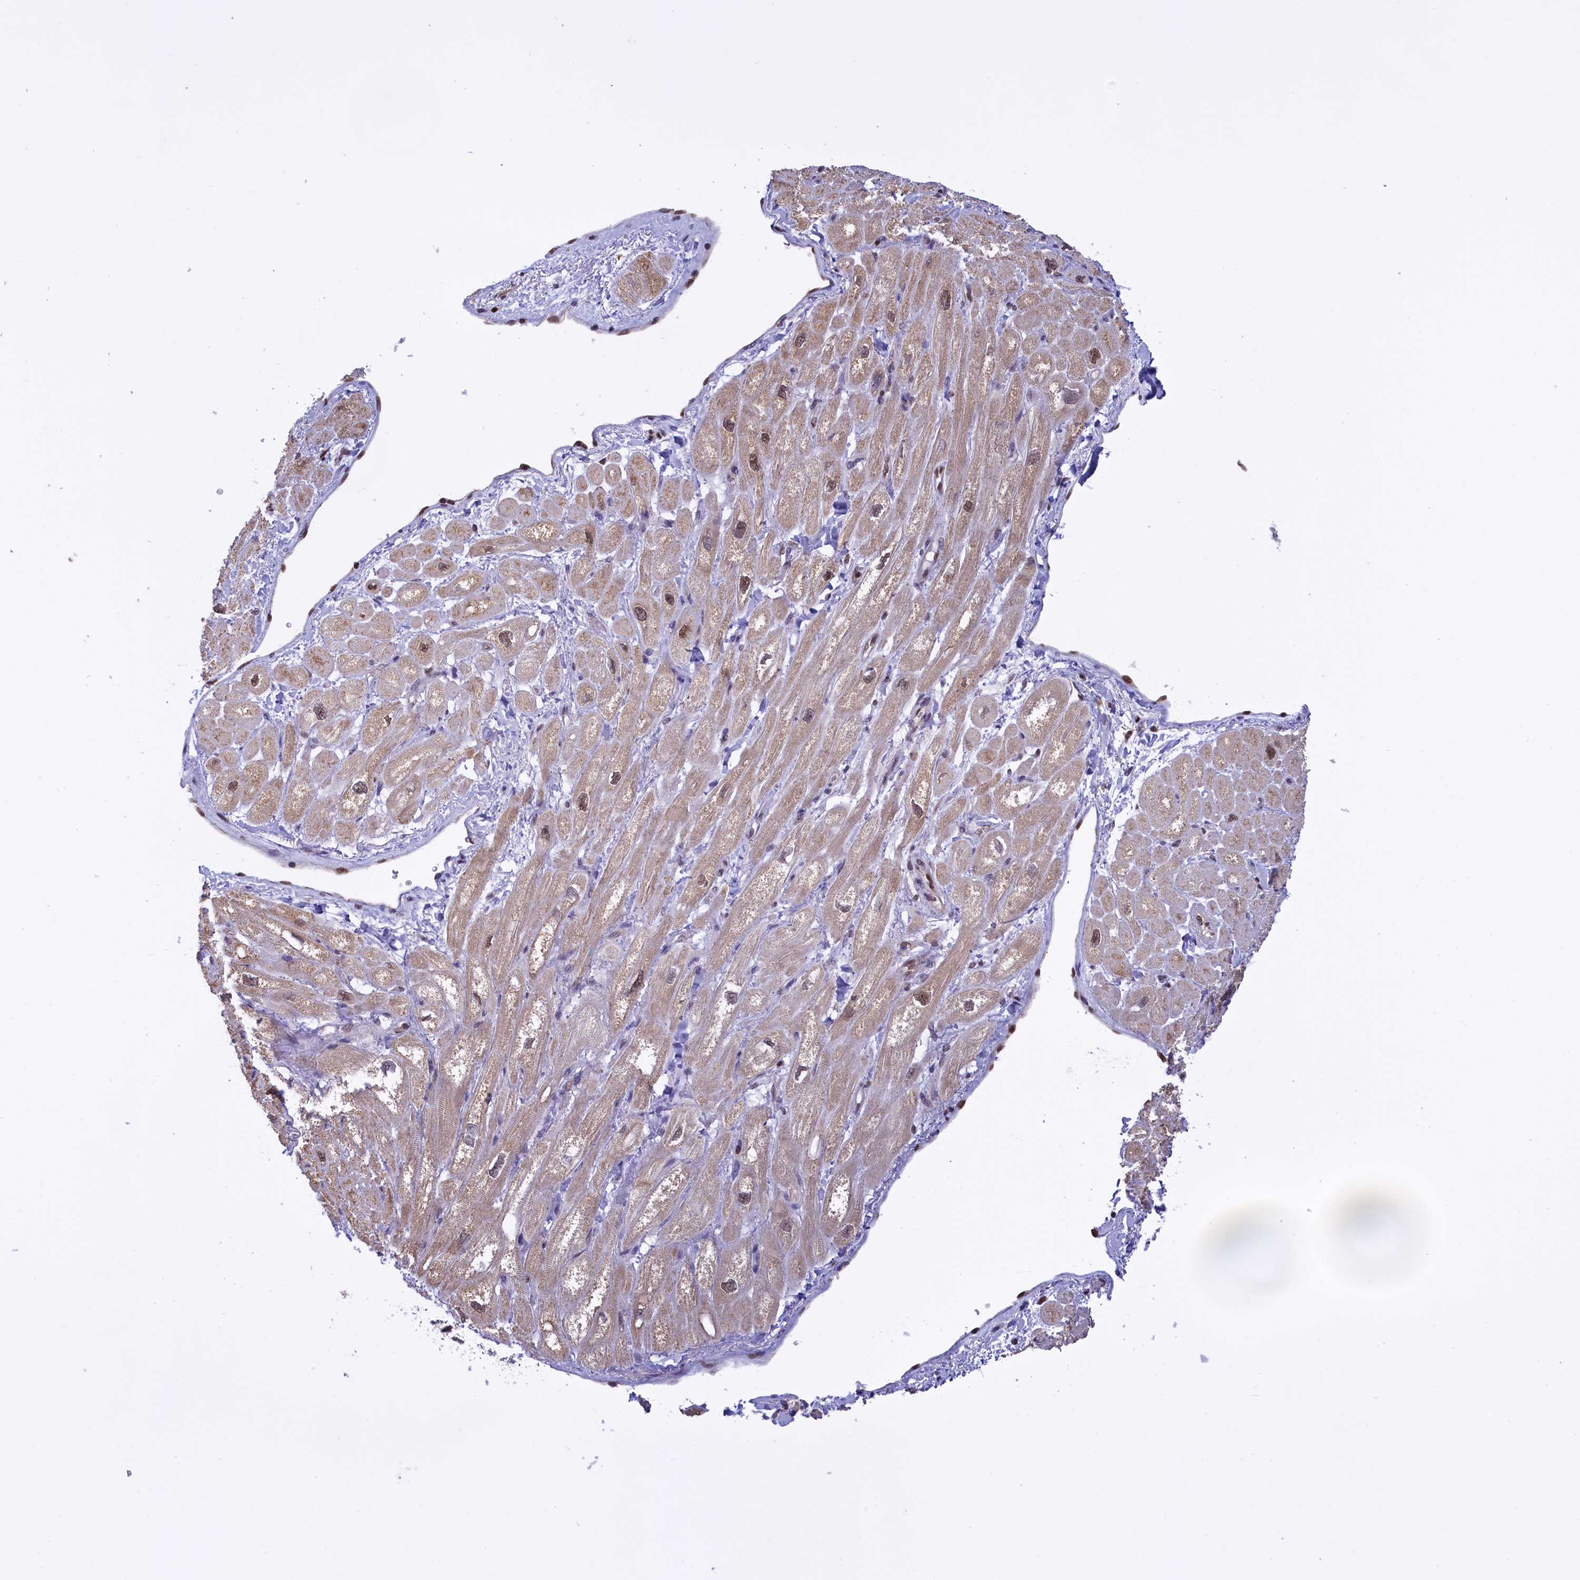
{"staining": {"intensity": "weak", "quantity": "25%-75%", "location": "cytoplasmic/membranous,nuclear"}, "tissue": "heart muscle", "cell_type": "Cardiomyocytes", "image_type": "normal", "snomed": [{"axis": "morphology", "description": "Normal tissue, NOS"}, {"axis": "topography", "description": "Heart"}], "caption": "The histopathology image shows immunohistochemical staining of normal heart muscle. There is weak cytoplasmic/membranous,nuclear staining is present in approximately 25%-75% of cardiomyocytes. (DAB (3,3'-diaminobenzidine) IHC, brown staining for protein, blue staining for nuclei).", "gene": "IZUMO2", "patient": {"sex": "male", "age": 65}}